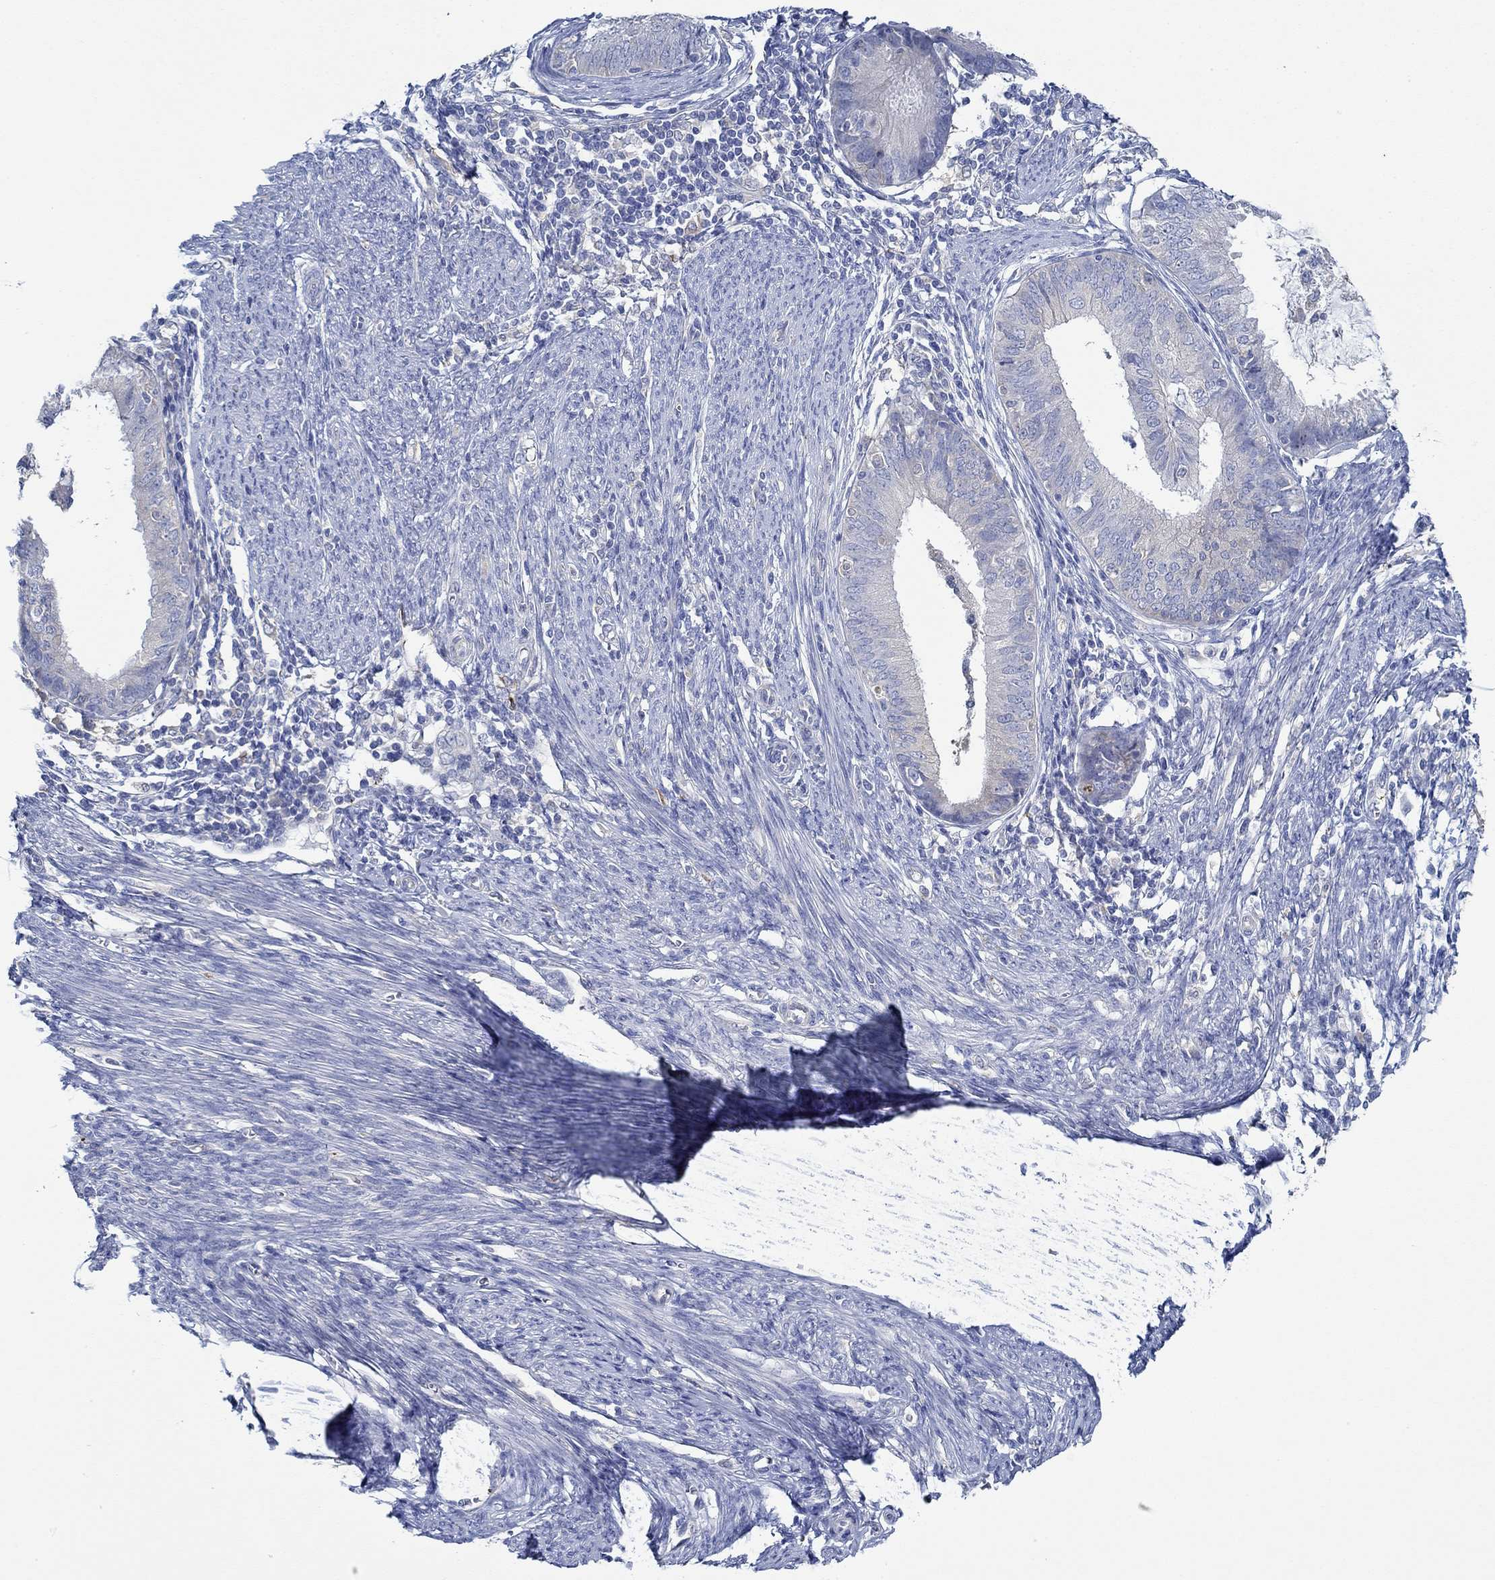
{"staining": {"intensity": "negative", "quantity": "none", "location": "none"}, "tissue": "endometrial cancer", "cell_type": "Tumor cells", "image_type": "cancer", "snomed": [{"axis": "morphology", "description": "Adenocarcinoma, NOS"}, {"axis": "topography", "description": "Endometrium"}], "caption": "A micrograph of endometrial cancer stained for a protein exhibits no brown staining in tumor cells.", "gene": "SLC27A3", "patient": {"sex": "female", "age": 57}}